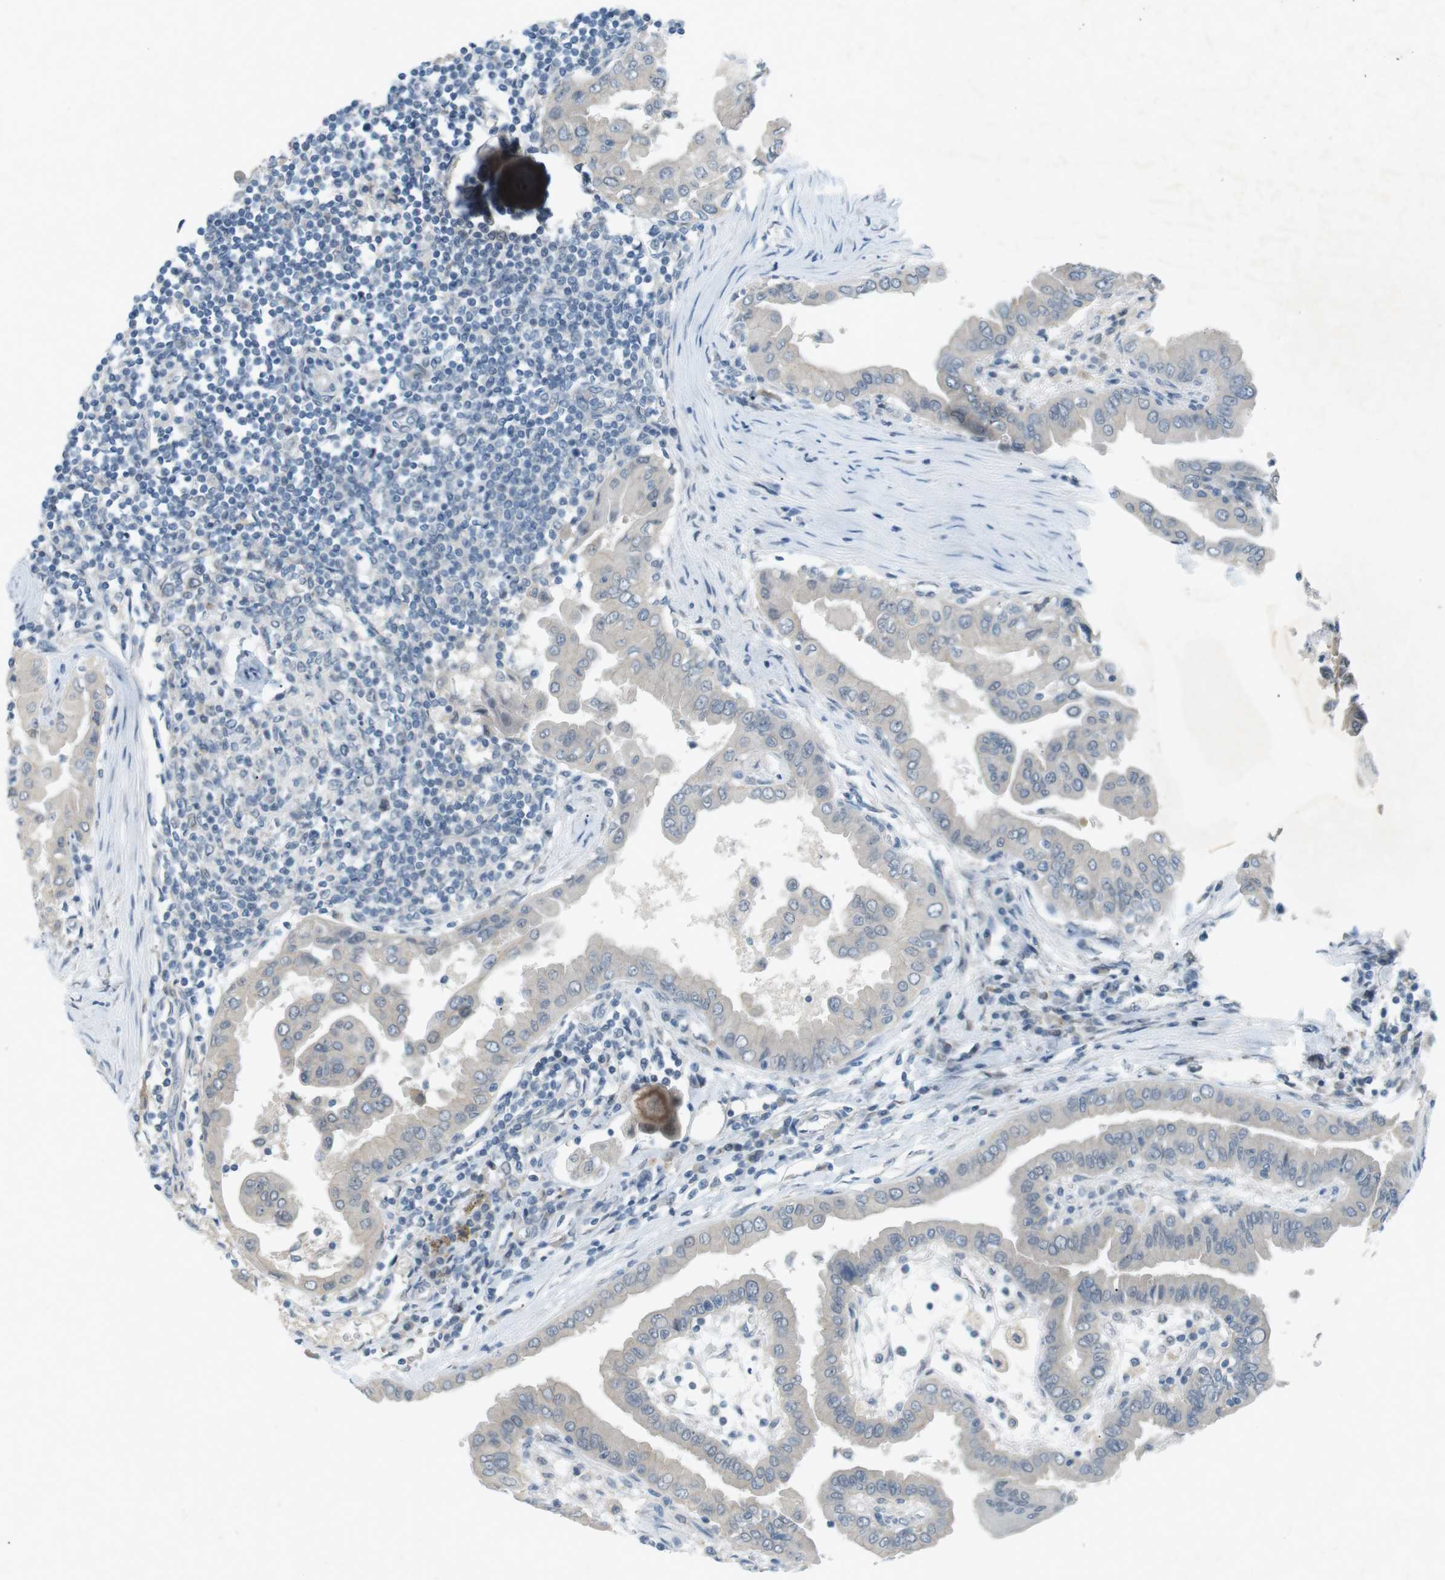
{"staining": {"intensity": "negative", "quantity": "none", "location": "none"}, "tissue": "thyroid cancer", "cell_type": "Tumor cells", "image_type": "cancer", "snomed": [{"axis": "morphology", "description": "Papillary adenocarcinoma, NOS"}, {"axis": "topography", "description": "Thyroid gland"}], "caption": "Human thyroid cancer stained for a protein using immunohistochemistry (IHC) exhibits no staining in tumor cells.", "gene": "RTN3", "patient": {"sex": "male", "age": 33}}